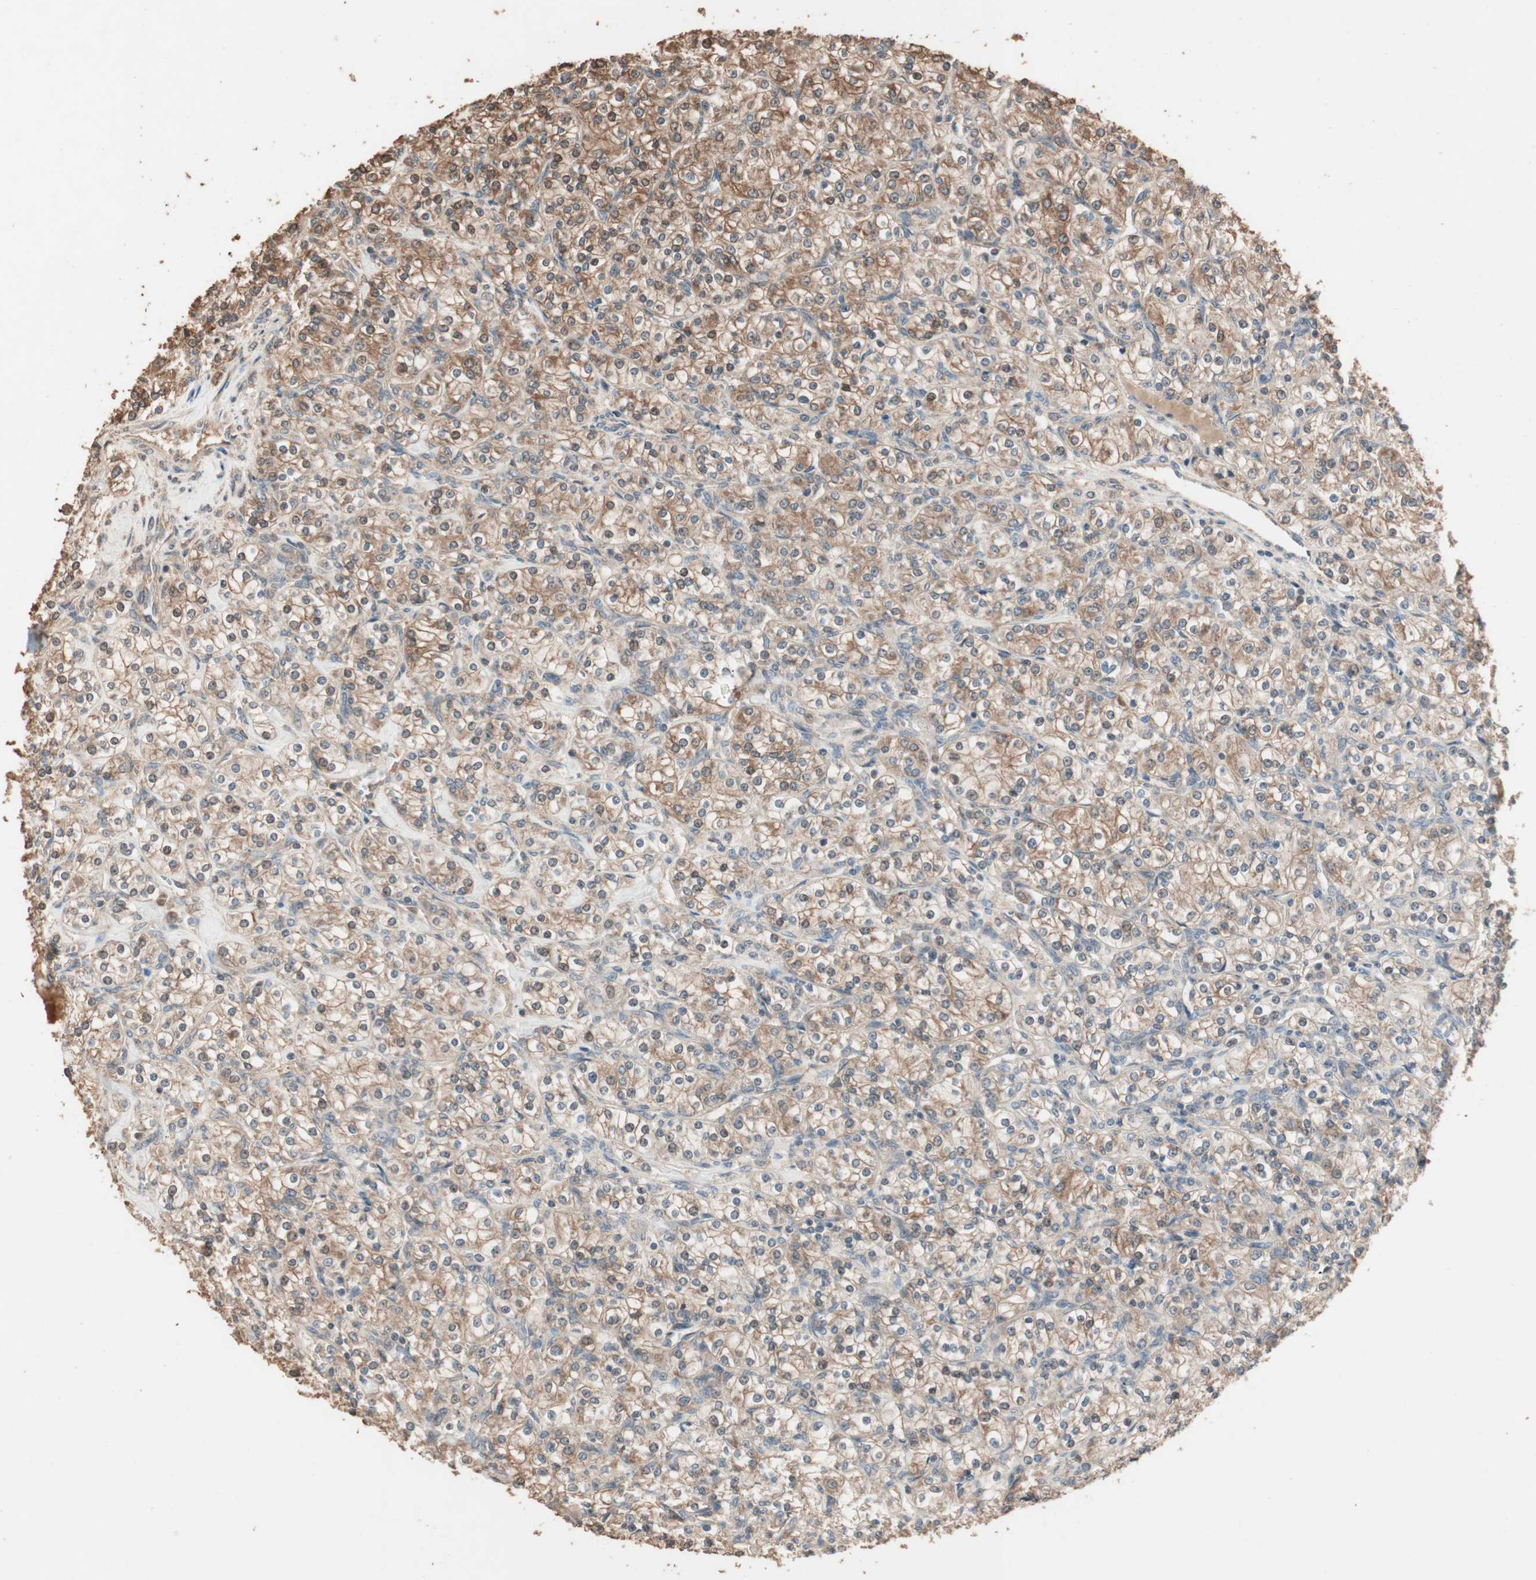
{"staining": {"intensity": "moderate", "quantity": ">75%", "location": "cytoplasmic/membranous"}, "tissue": "renal cancer", "cell_type": "Tumor cells", "image_type": "cancer", "snomed": [{"axis": "morphology", "description": "Adenocarcinoma, NOS"}, {"axis": "topography", "description": "Kidney"}], "caption": "DAB immunohistochemical staining of human renal adenocarcinoma exhibits moderate cytoplasmic/membranous protein expression in about >75% of tumor cells.", "gene": "USP20", "patient": {"sex": "male", "age": 77}}